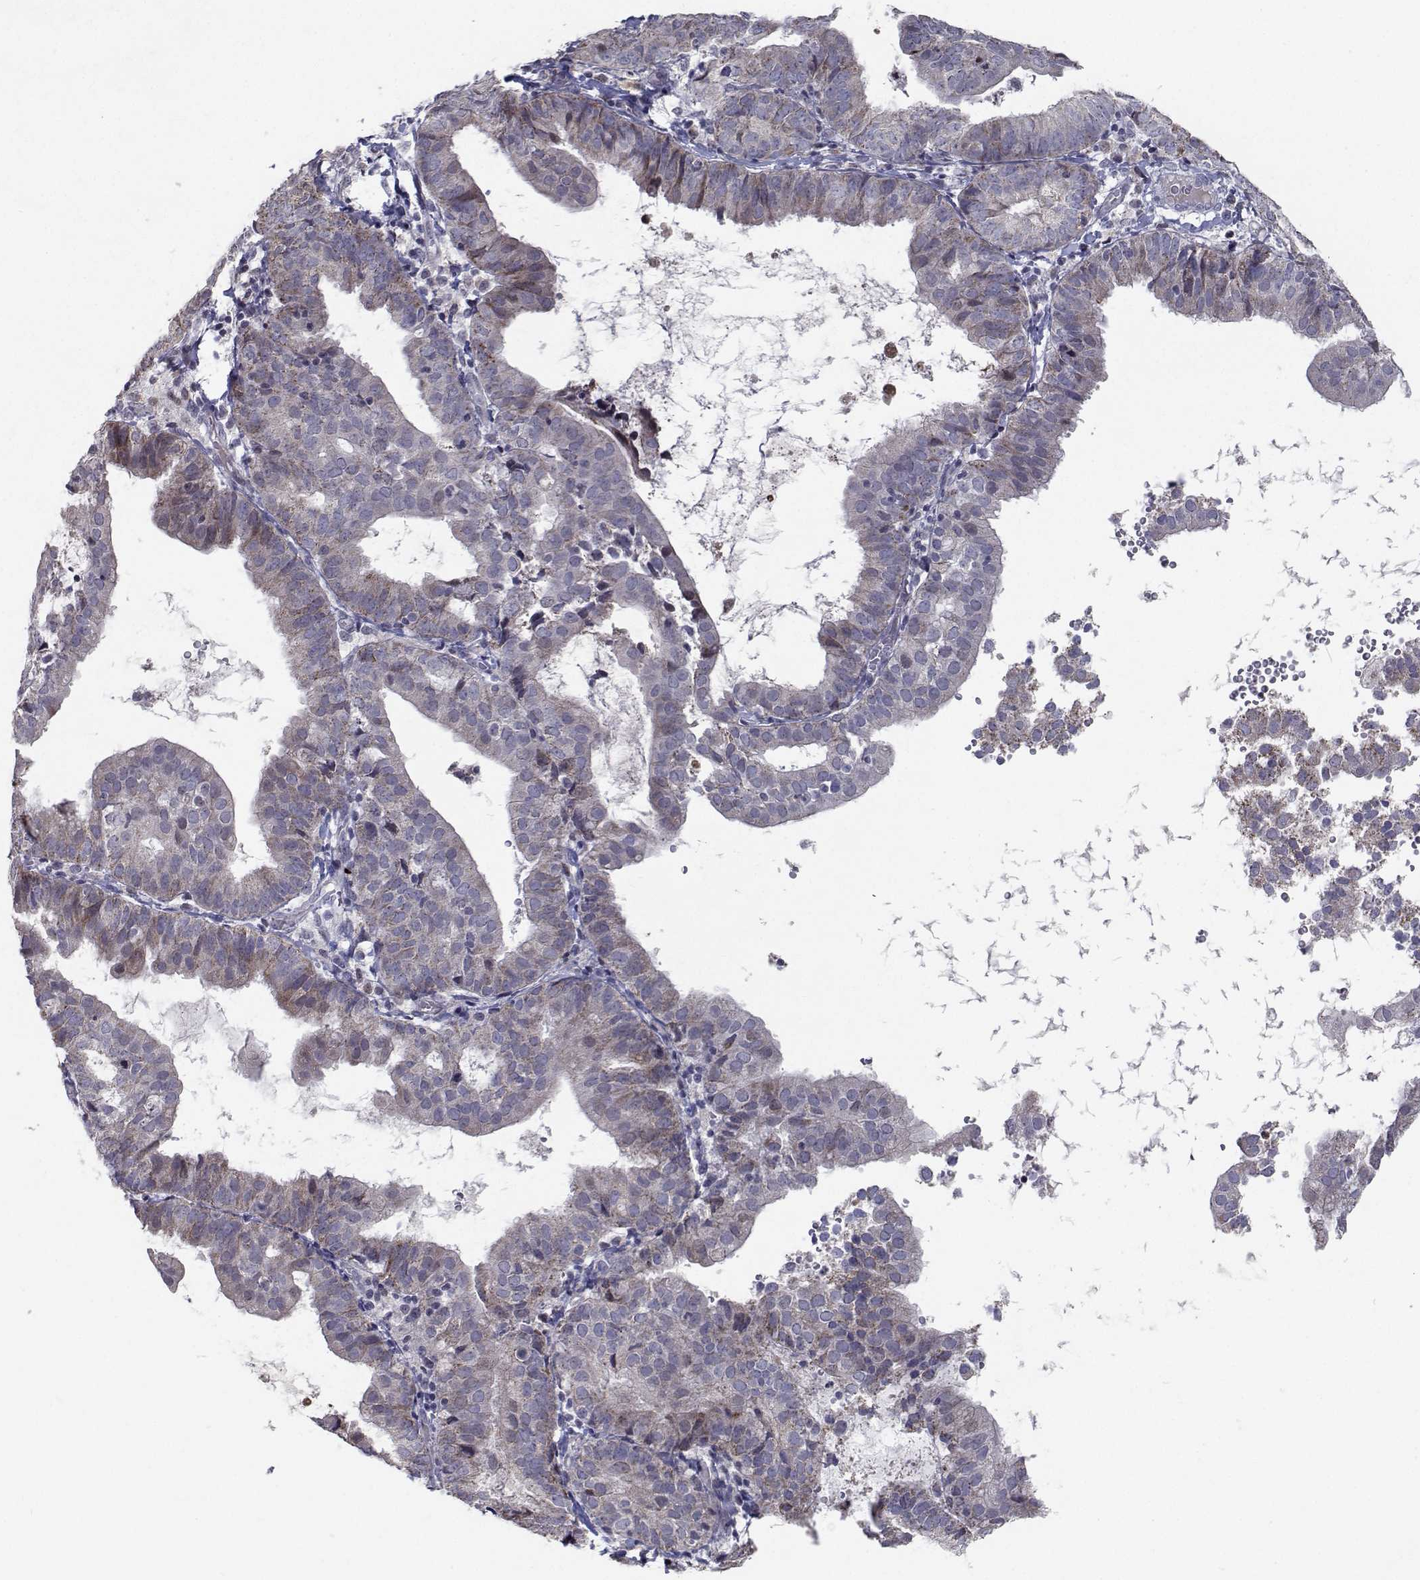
{"staining": {"intensity": "negative", "quantity": "none", "location": "none"}, "tissue": "endometrial cancer", "cell_type": "Tumor cells", "image_type": "cancer", "snomed": [{"axis": "morphology", "description": "Adenocarcinoma, NOS"}, {"axis": "topography", "description": "Endometrium"}], "caption": "Tumor cells are negative for protein expression in human endometrial cancer (adenocarcinoma).", "gene": "RBPJL", "patient": {"sex": "female", "age": 80}}